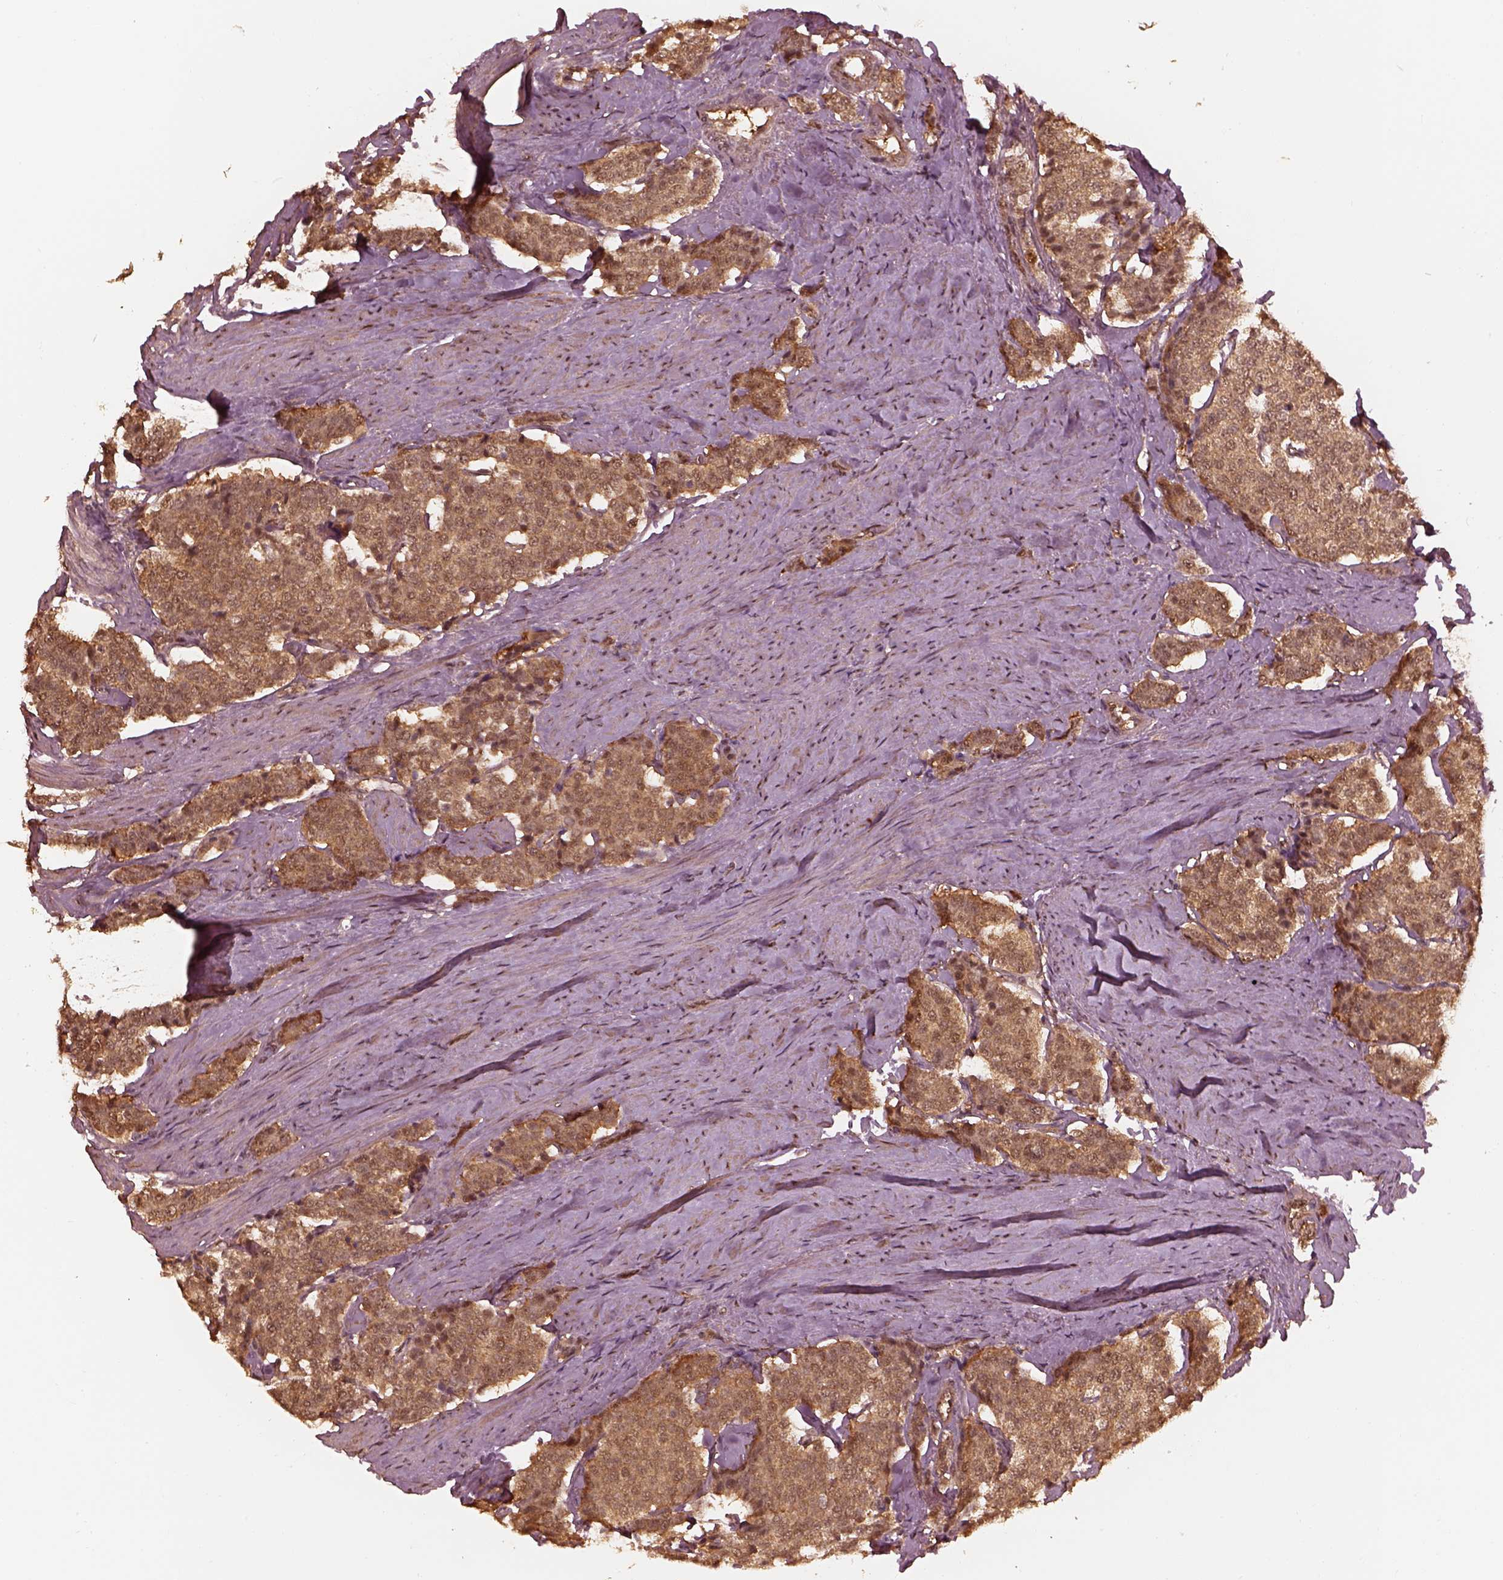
{"staining": {"intensity": "weak", "quantity": ">75%", "location": "cytoplasmic/membranous"}, "tissue": "carcinoid", "cell_type": "Tumor cells", "image_type": "cancer", "snomed": [{"axis": "morphology", "description": "Carcinoid, malignant, NOS"}, {"axis": "topography", "description": "Small intestine"}], "caption": "Immunohistochemical staining of human carcinoid (malignant) reveals low levels of weak cytoplasmic/membranous protein expression in approximately >75% of tumor cells.", "gene": "PSMC5", "patient": {"sex": "female", "age": 58}}